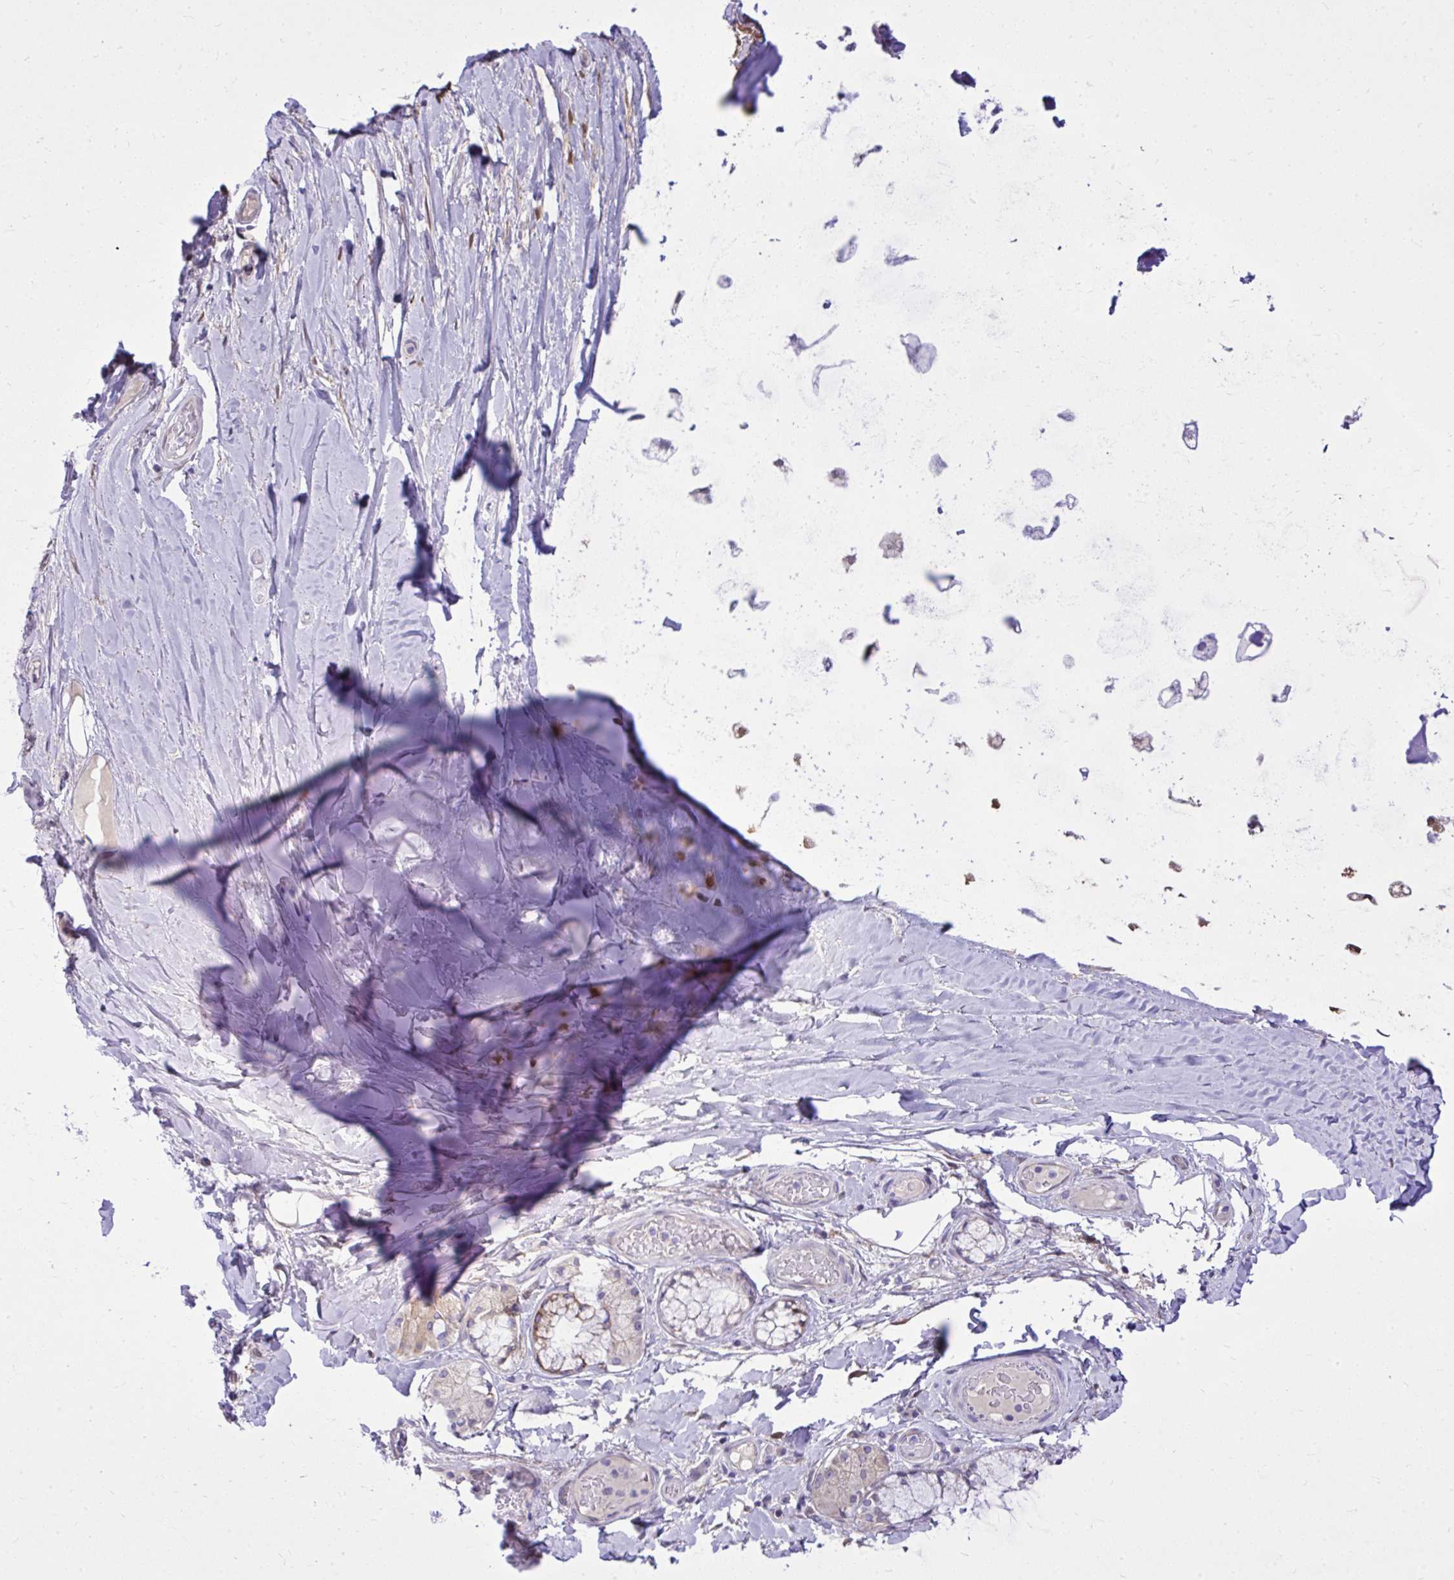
{"staining": {"intensity": "negative", "quantity": "none", "location": "none"}, "tissue": "adipose tissue", "cell_type": "Adipocytes", "image_type": "normal", "snomed": [{"axis": "morphology", "description": "Normal tissue, NOS"}, {"axis": "topography", "description": "Cartilage tissue"}, {"axis": "topography", "description": "Bronchus"}], "caption": "Unremarkable adipose tissue was stained to show a protein in brown. There is no significant staining in adipocytes.", "gene": "NNMT", "patient": {"sex": "male", "age": 64}}